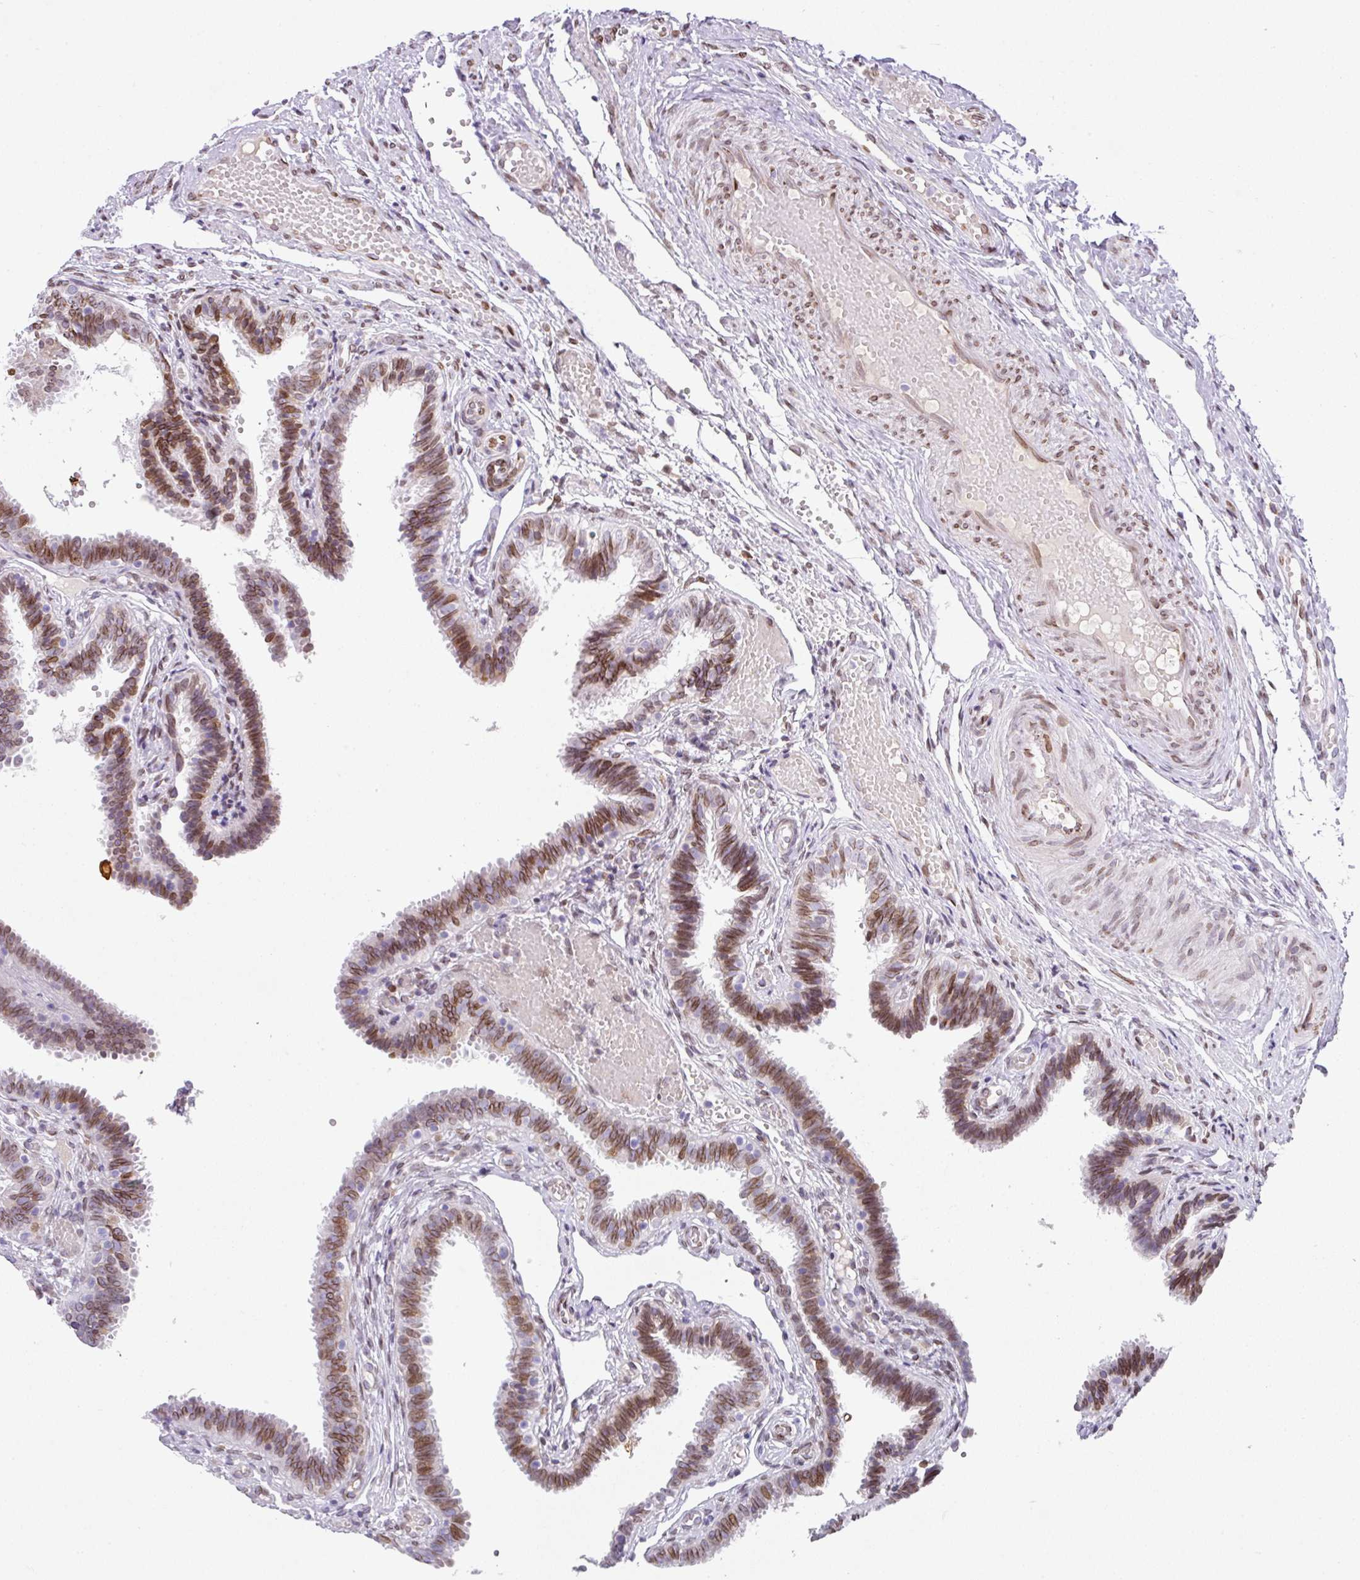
{"staining": {"intensity": "moderate", "quantity": "25%-75%", "location": "cytoplasmic/membranous,nuclear"}, "tissue": "fallopian tube", "cell_type": "Glandular cells", "image_type": "normal", "snomed": [{"axis": "morphology", "description": "Normal tissue, NOS"}, {"axis": "topography", "description": "Fallopian tube"}], "caption": "Protein expression analysis of benign fallopian tube reveals moderate cytoplasmic/membranous,nuclear expression in approximately 25%-75% of glandular cells. The staining was performed using DAB to visualize the protein expression in brown, while the nuclei were stained in blue with hematoxylin (Magnification: 20x).", "gene": "PLK1", "patient": {"sex": "female", "age": 37}}